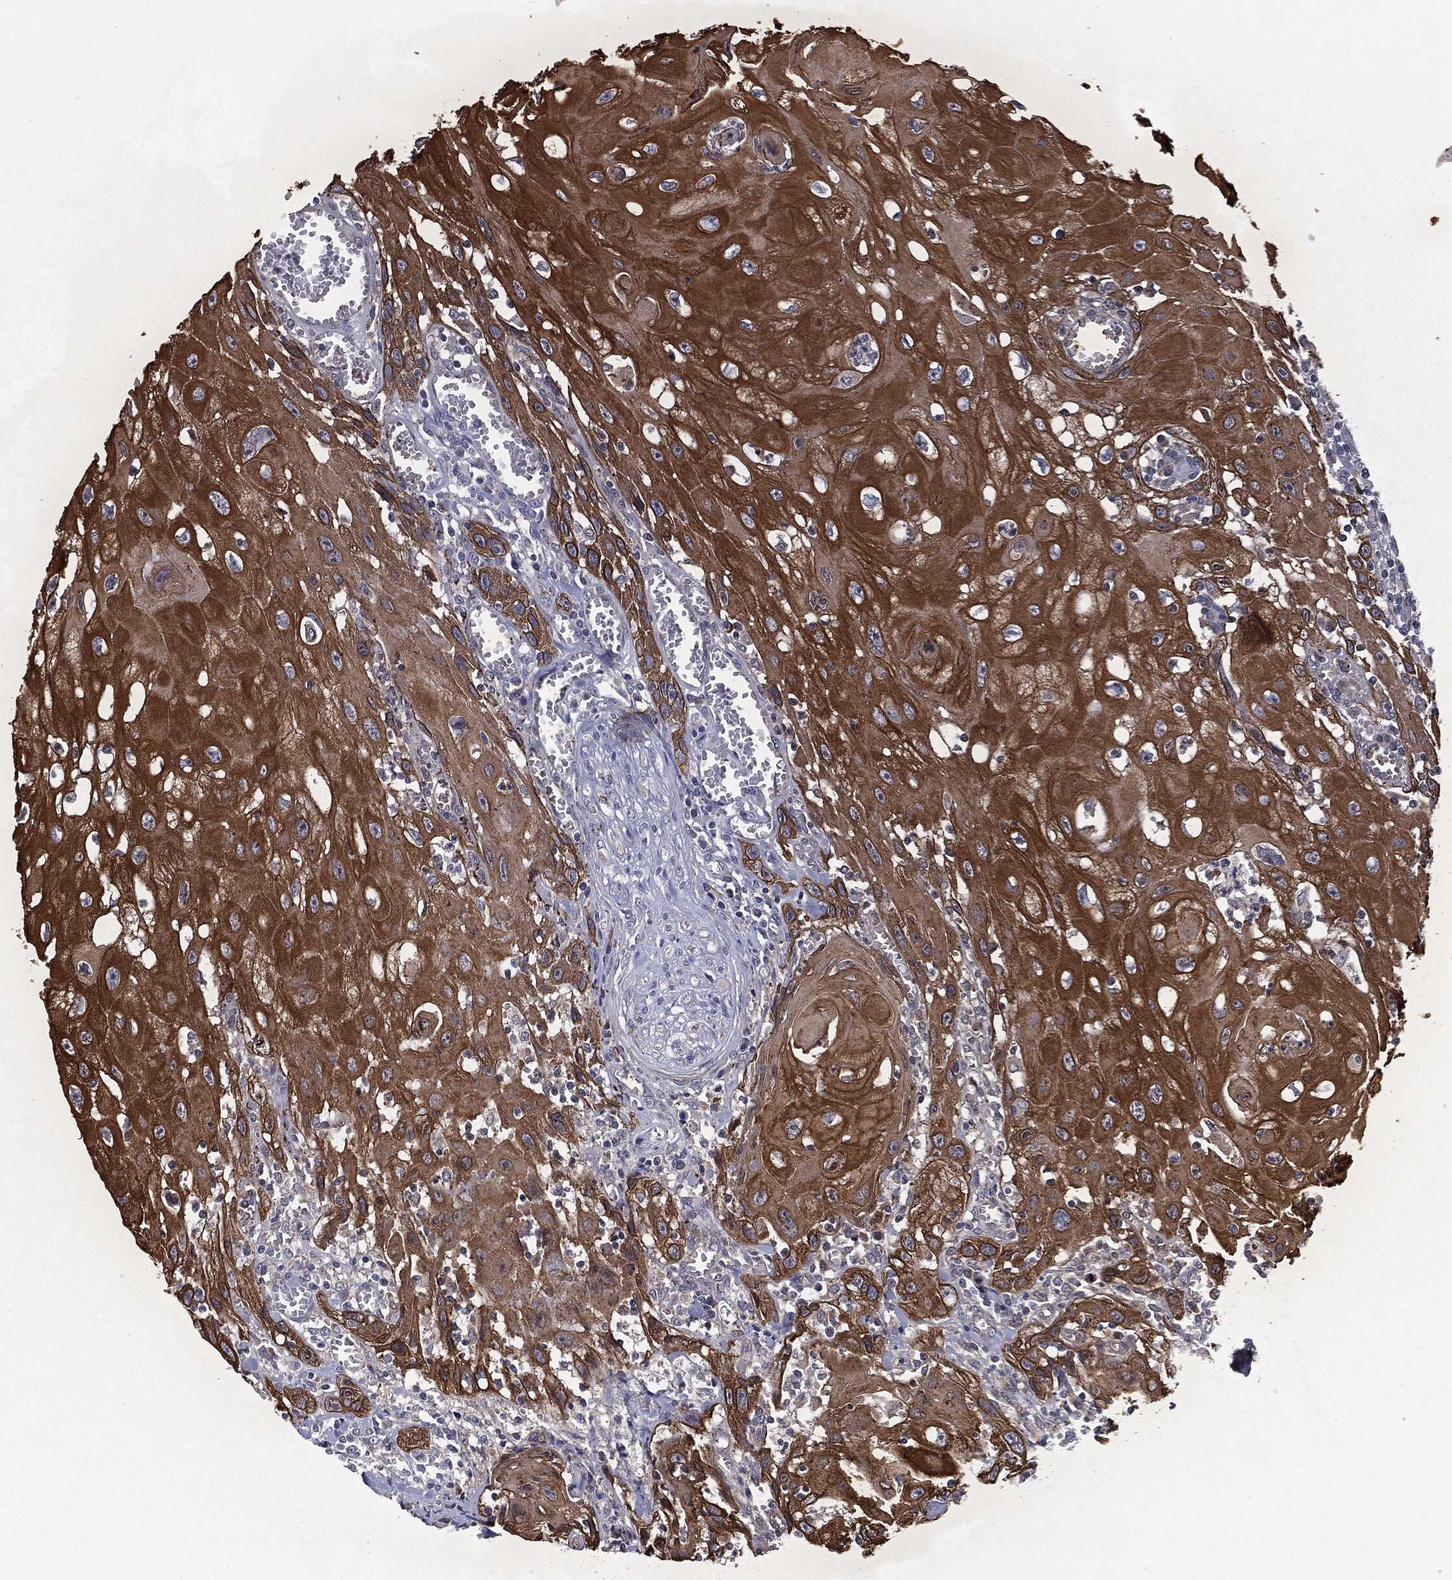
{"staining": {"intensity": "strong", "quantity": ">75%", "location": "cytoplasmic/membranous"}, "tissue": "head and neck cancer", "cell_type": "Tumor cells", "image_type": "cancer", "snomed": [{"axis": "morphology", "description": "Normal tissue, NOS"}, {"axis": "morphology", "description": "Squamous cell carcinoma, NOS"}, {"axis": "topography", "description": "Oral tissue"}, {"axis": "topography", "description": "Head-Neck"}], "caption": "Protein expression analysis of squamous cell carcinoma (head and neck) displays strong cytoplasmic/membranous positivity in about >75% of tumor cells.", "gene": "KRT5", "patient": {"sex": "male", "age": 71}}